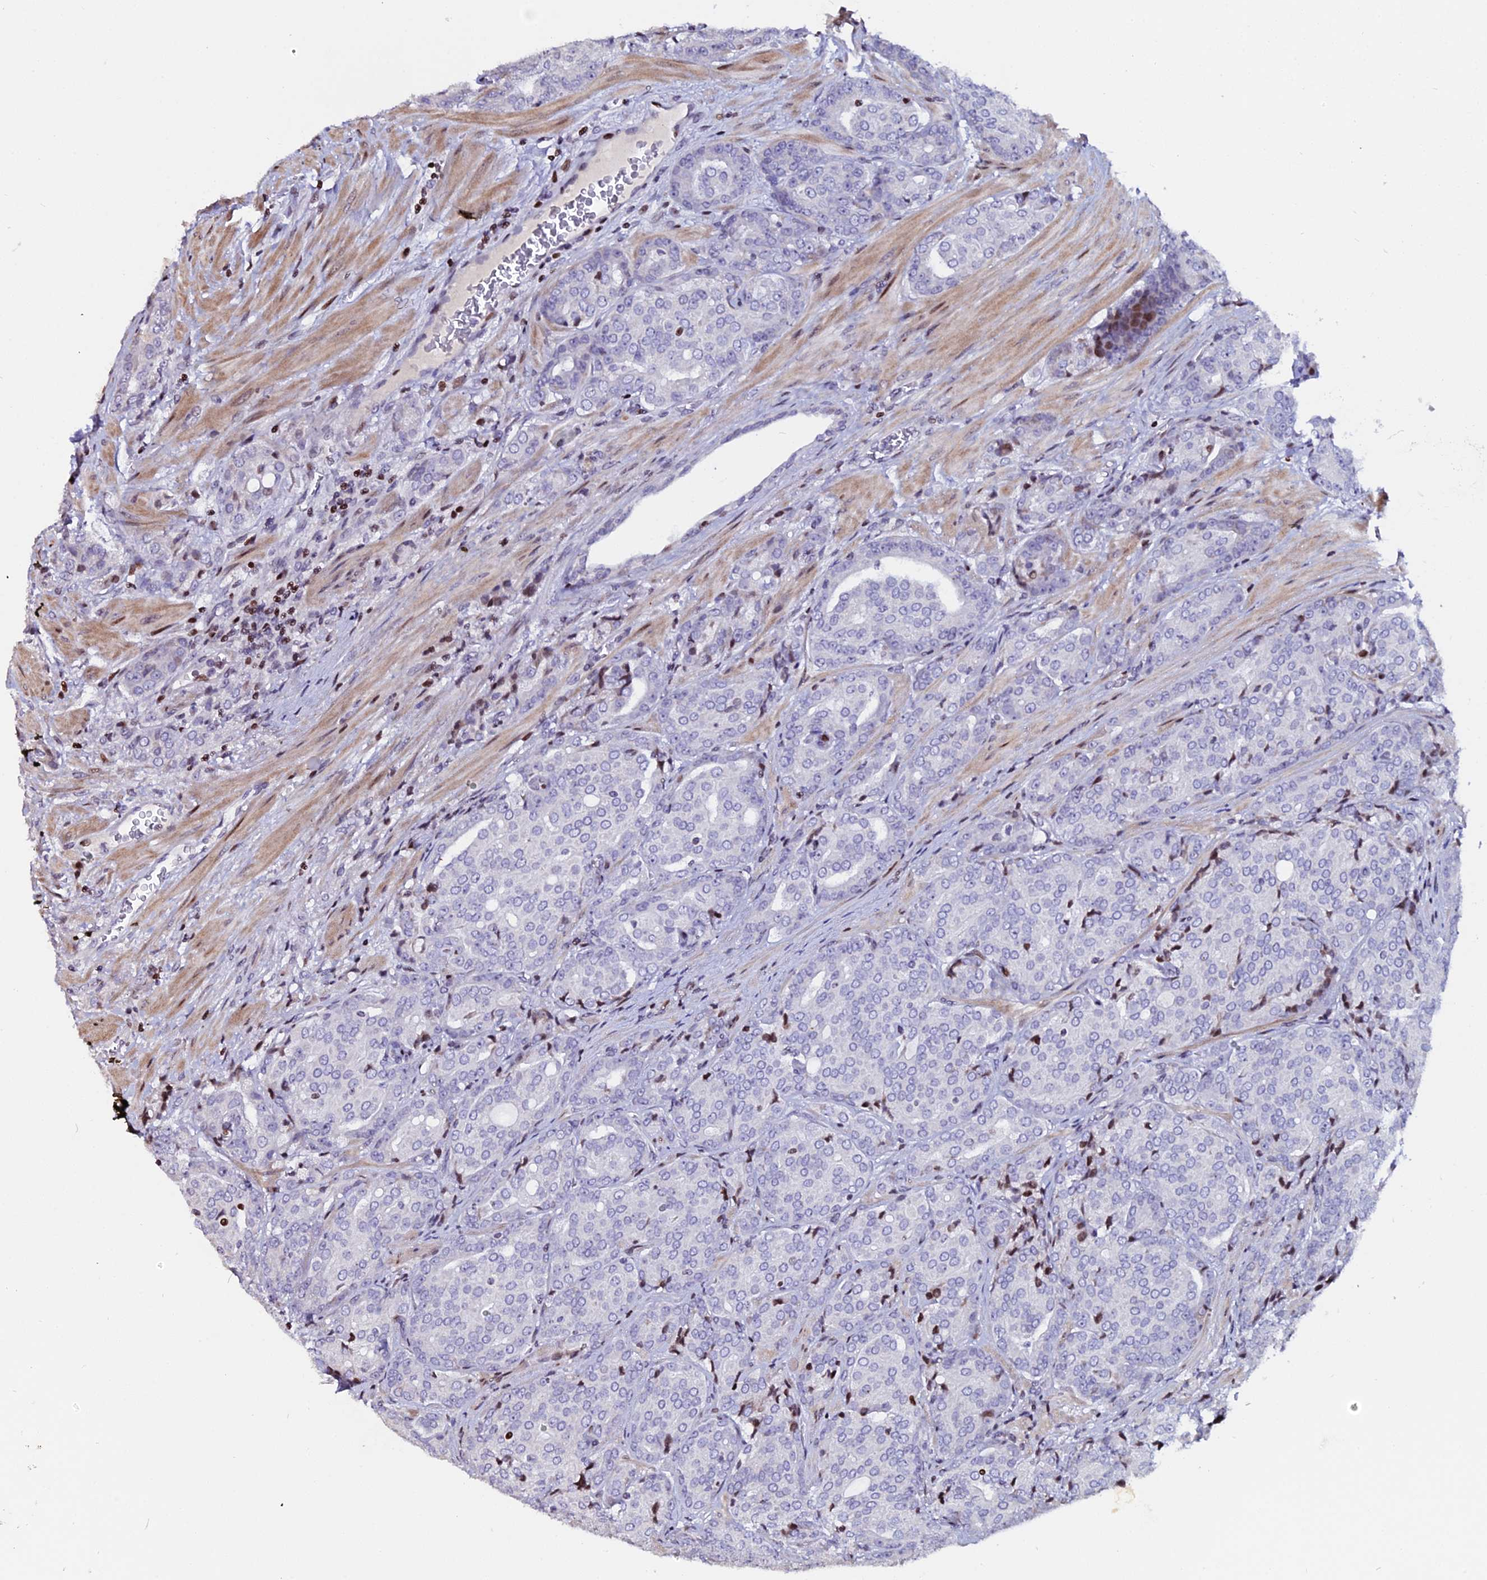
{"staining": {"intensity": "negative", "quantity": "none", "location": "none"}, "tissue": "prostate cancer", "cell_type": "Tumor cells", "image_type": "cancer", "snomed": [{"axis": "morphology", "description": "Adenocarcinoma, High grade"}, {"axis": "topography", "description": "Prostate"}], "caption": "Tumor cells show no significant protein positivity in prostate cancer (adenocarcinoma (high-grade)).", "gene": "MYNN", "patient": {"sex": "male", "age": 68}}